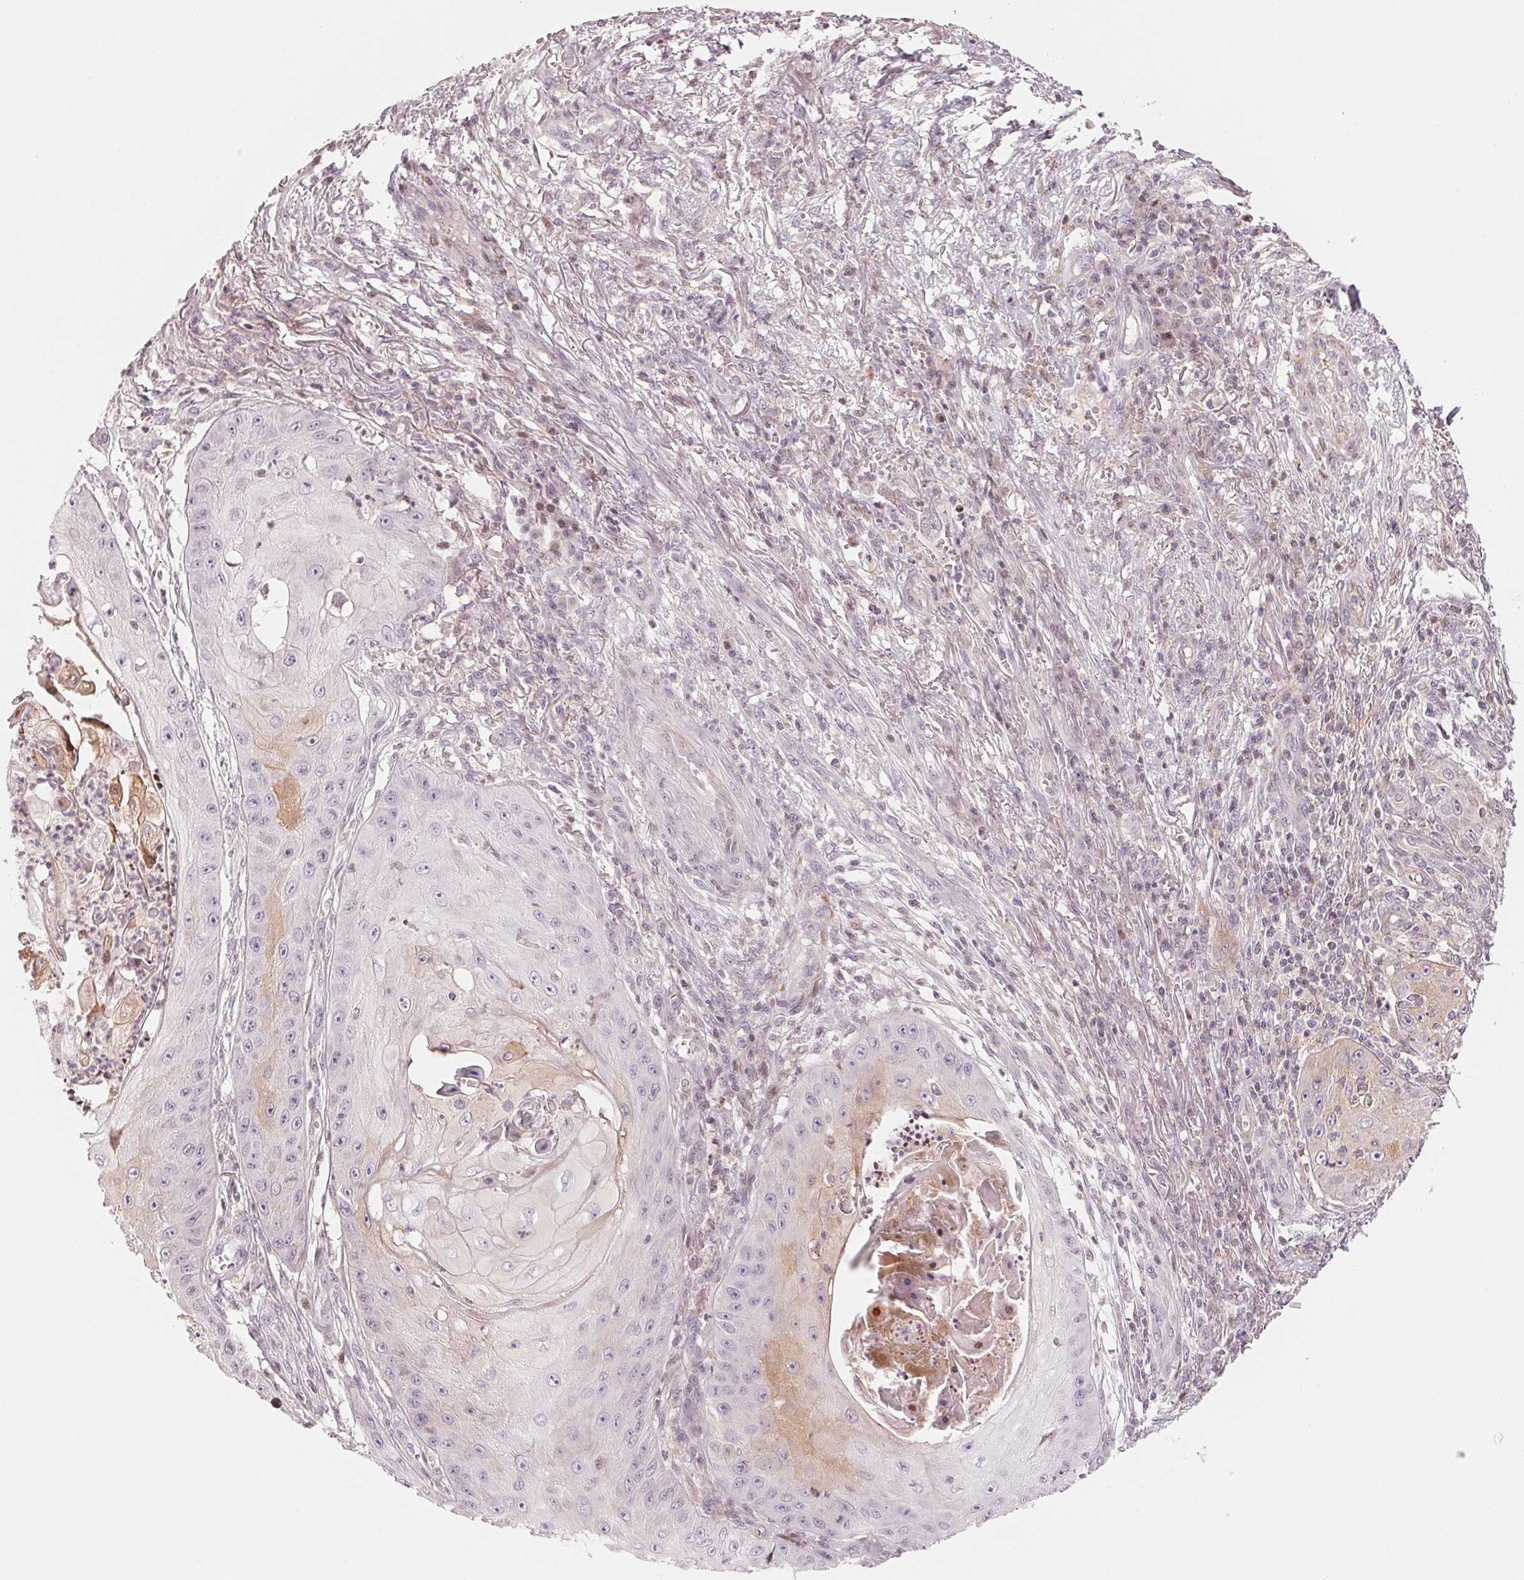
{"staining": {"intensity": "weak", "quantity": "<25%", "location": "cytoplasmic/membranous"}, "tissue": "skin cancer", "cell_type": "Tumor cells", "image_type": "cancer", "snomed": [{"axis": "morphology", "description": "Squamous cell carcinoma, NOS"}, {"axis": "topography", "description": "Skin"}], "caption": "This is an immunohistochemistry image of human squamous cell carcinoma (skin). There is no staining in tumor cells.", "gene": "SLC17A4", "patient": {"sex": "male", "age": 70}}